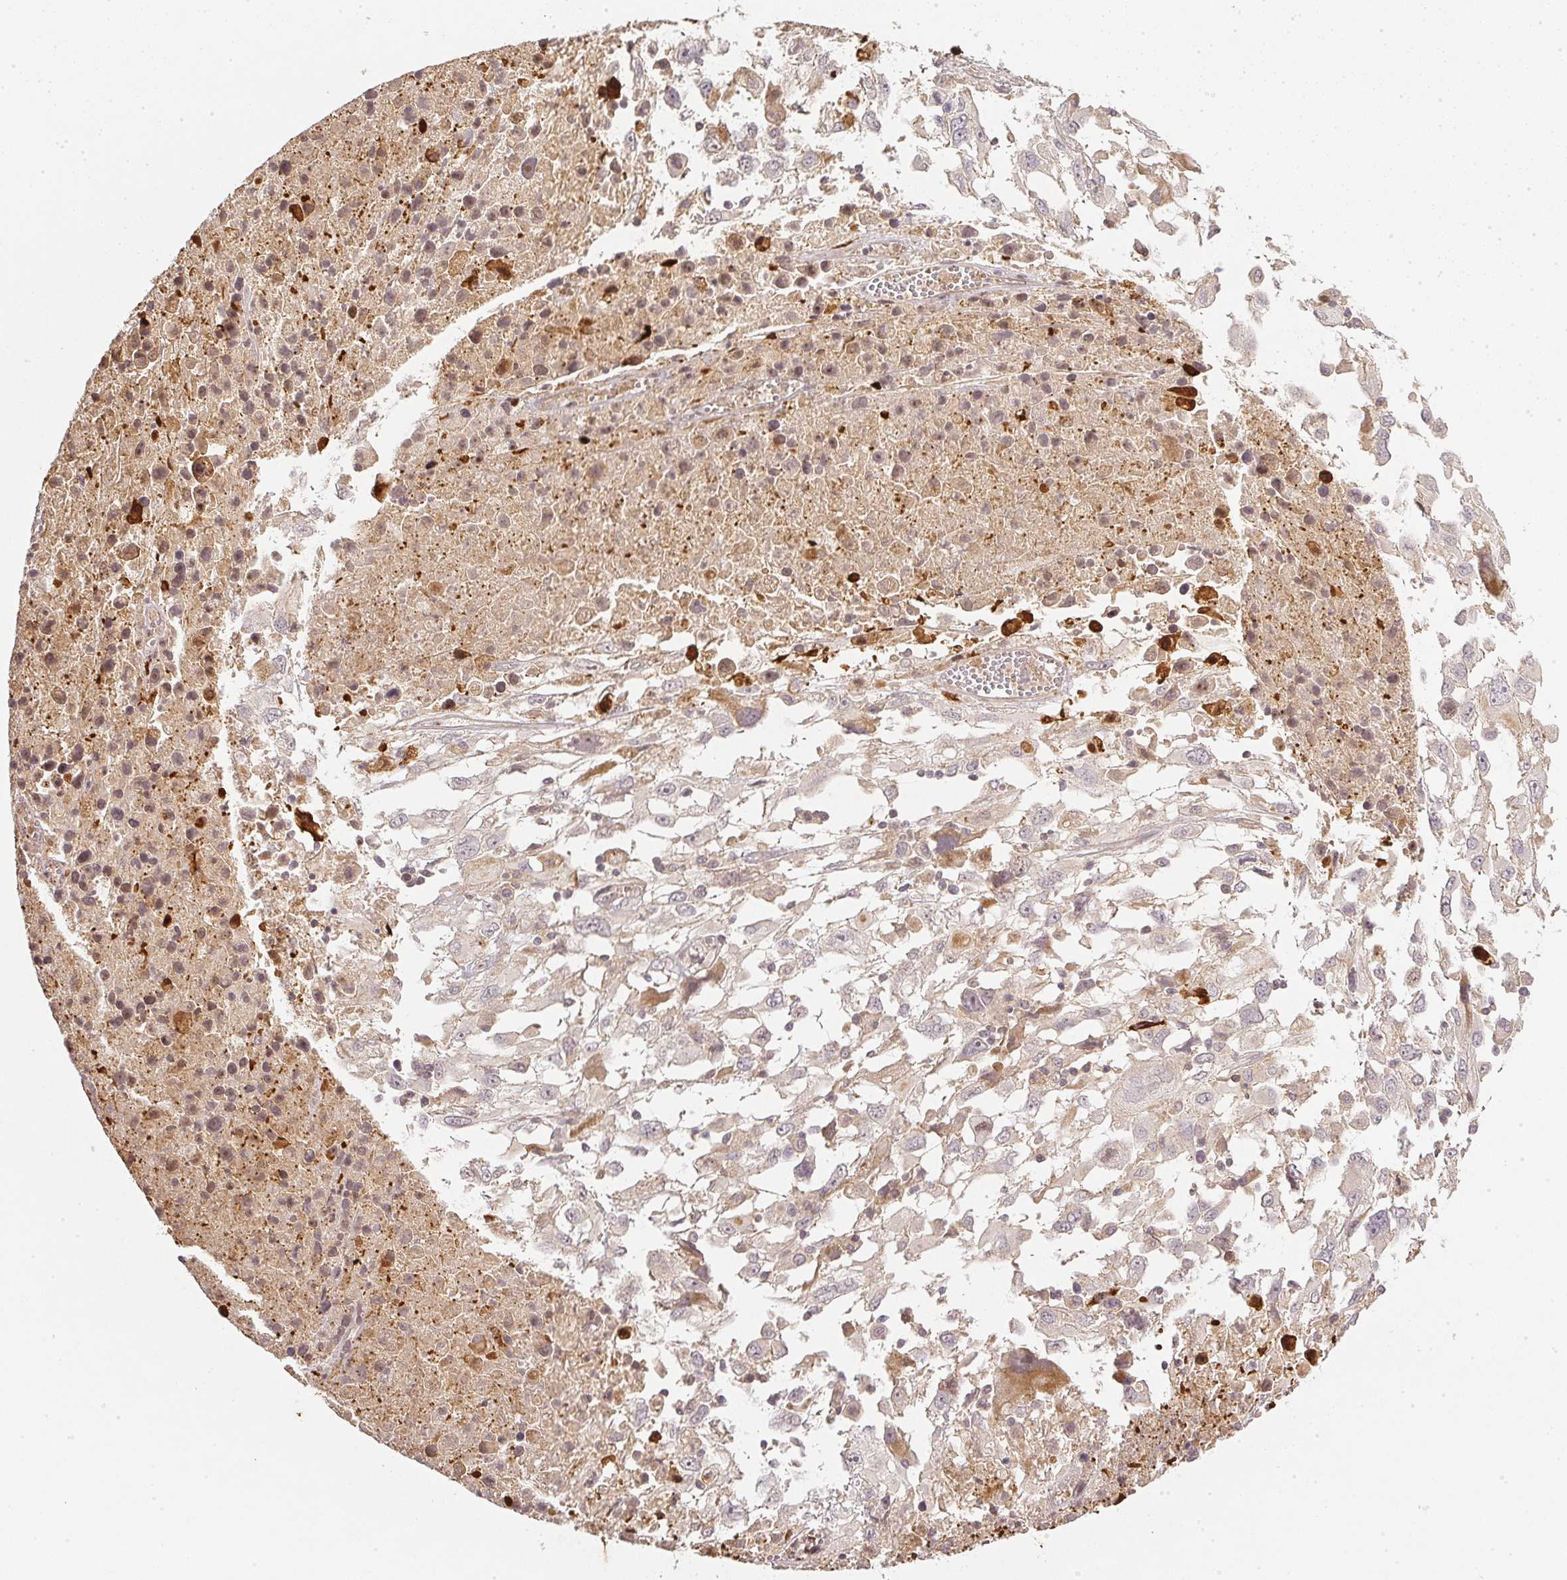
{"staining": {"intensity": "negative", "quantity": "none", "location": "none"}, "tissue": "melanoma", "cell_type": "Tumor cells", "image_type": "cancer", "snomed": [{"axis": "morphology", "description": "Malignant melanoma, Metastatic site"}, {"axis": "topography", "description": "Soft tissue"}], "caption": "This is a photomicrograph of immunohistochemistry (IHC) staining of malignant melanoma (metastatic site), which shows no staining in tumor cells. Nuclei are stained in blue.", "gene": "SERPINE1", "patient": {"sex": "male", "age": 50}}